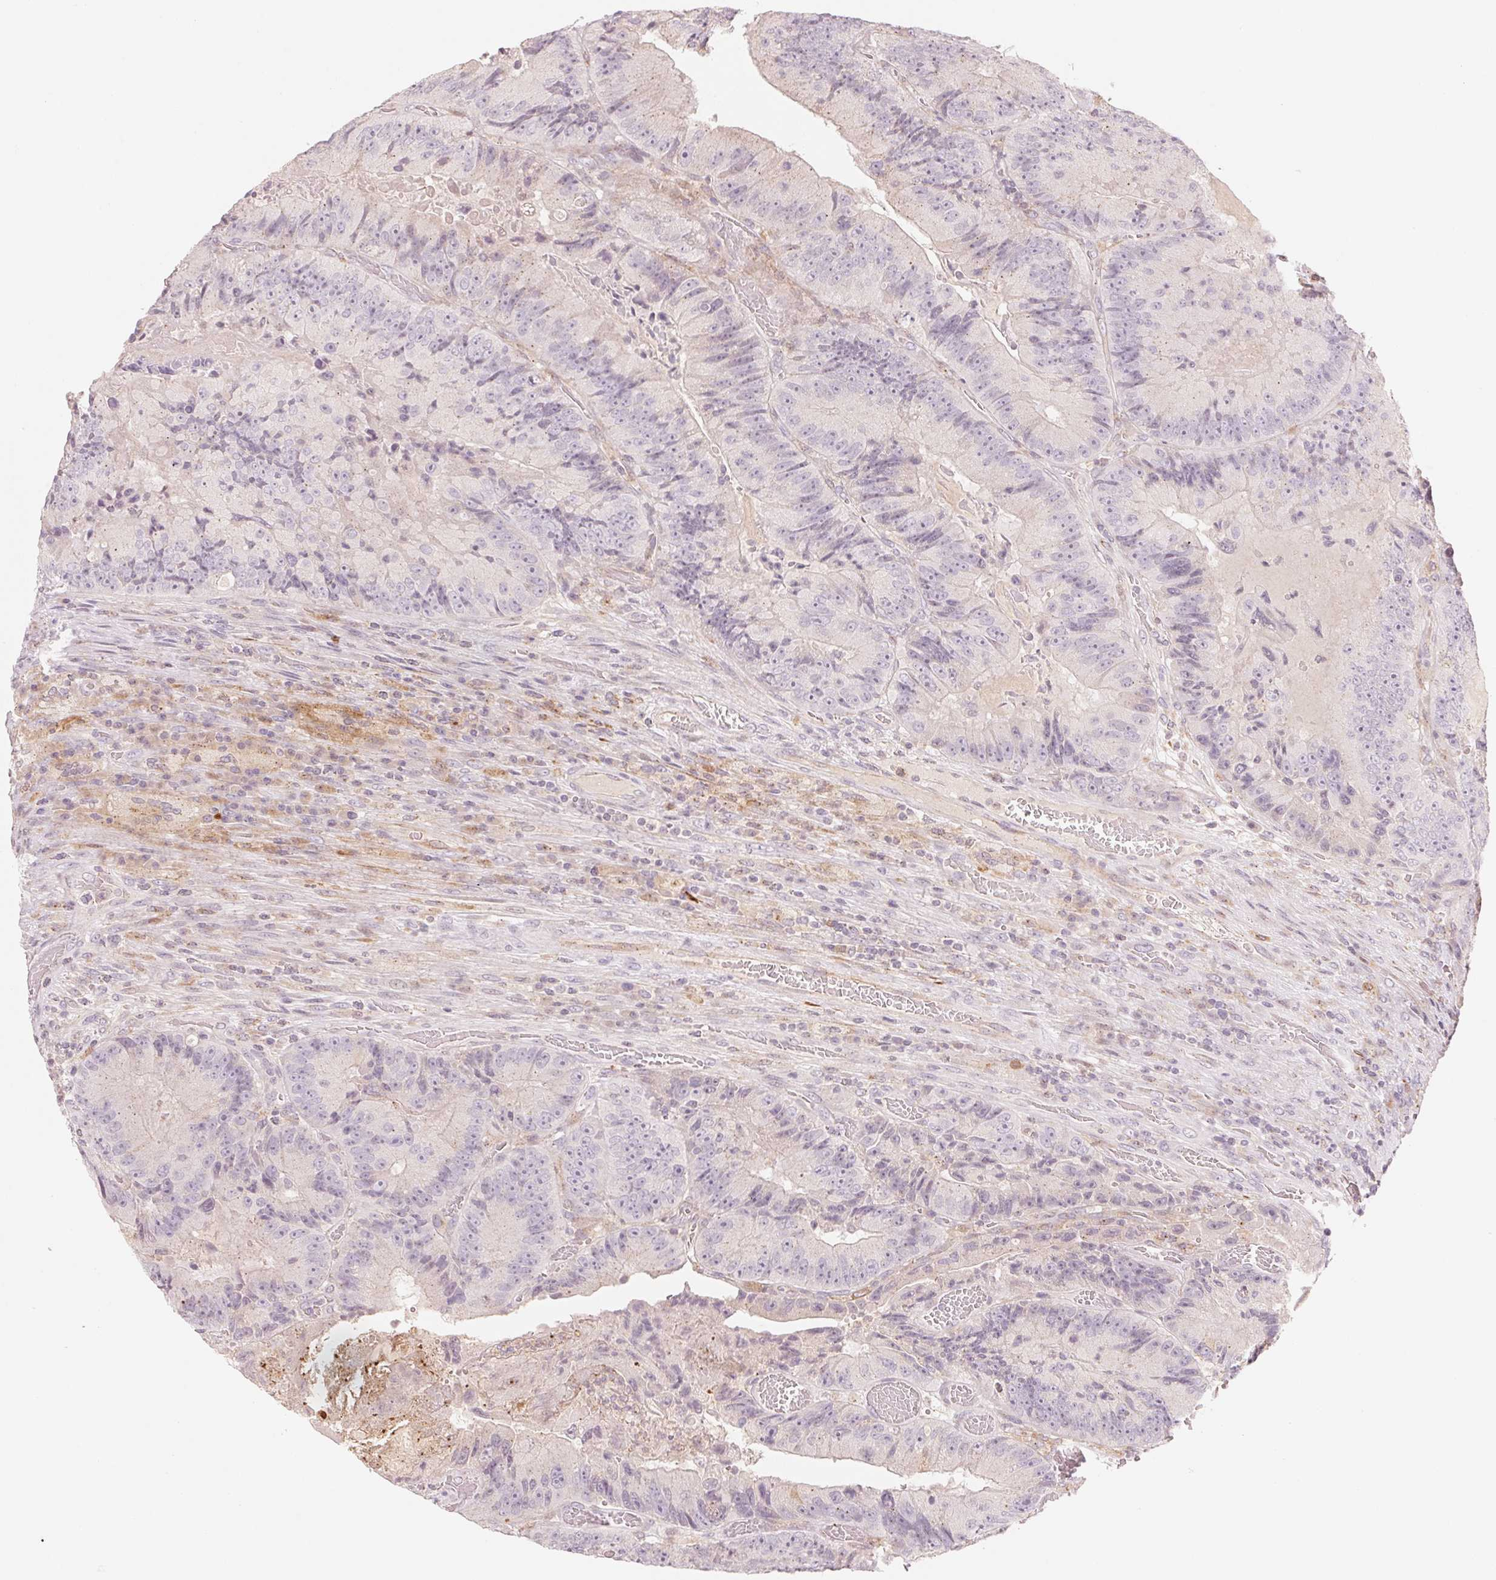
{"staining": {"intensity": "negative", "quantity": "none", "location": "none"}, "tissue": "colorectal cancer", "cell_type": "Tumor cells", "image_type": "cancer", "snomed": [{"axis": "morphology", "description": "Adenocarcinoma, NOS"}, {"axis": "topography", "description": "Colon"}], "caption": "Immunohistochemical staining of human colorectal adenocarcinoma reveals no significant expression in tumor cells. (DAB immunohistochemistry (IHC) with hematoxylin counter stain).", "gene": "SLC17A4", "patient": {"sex": "female", "age": 86}}